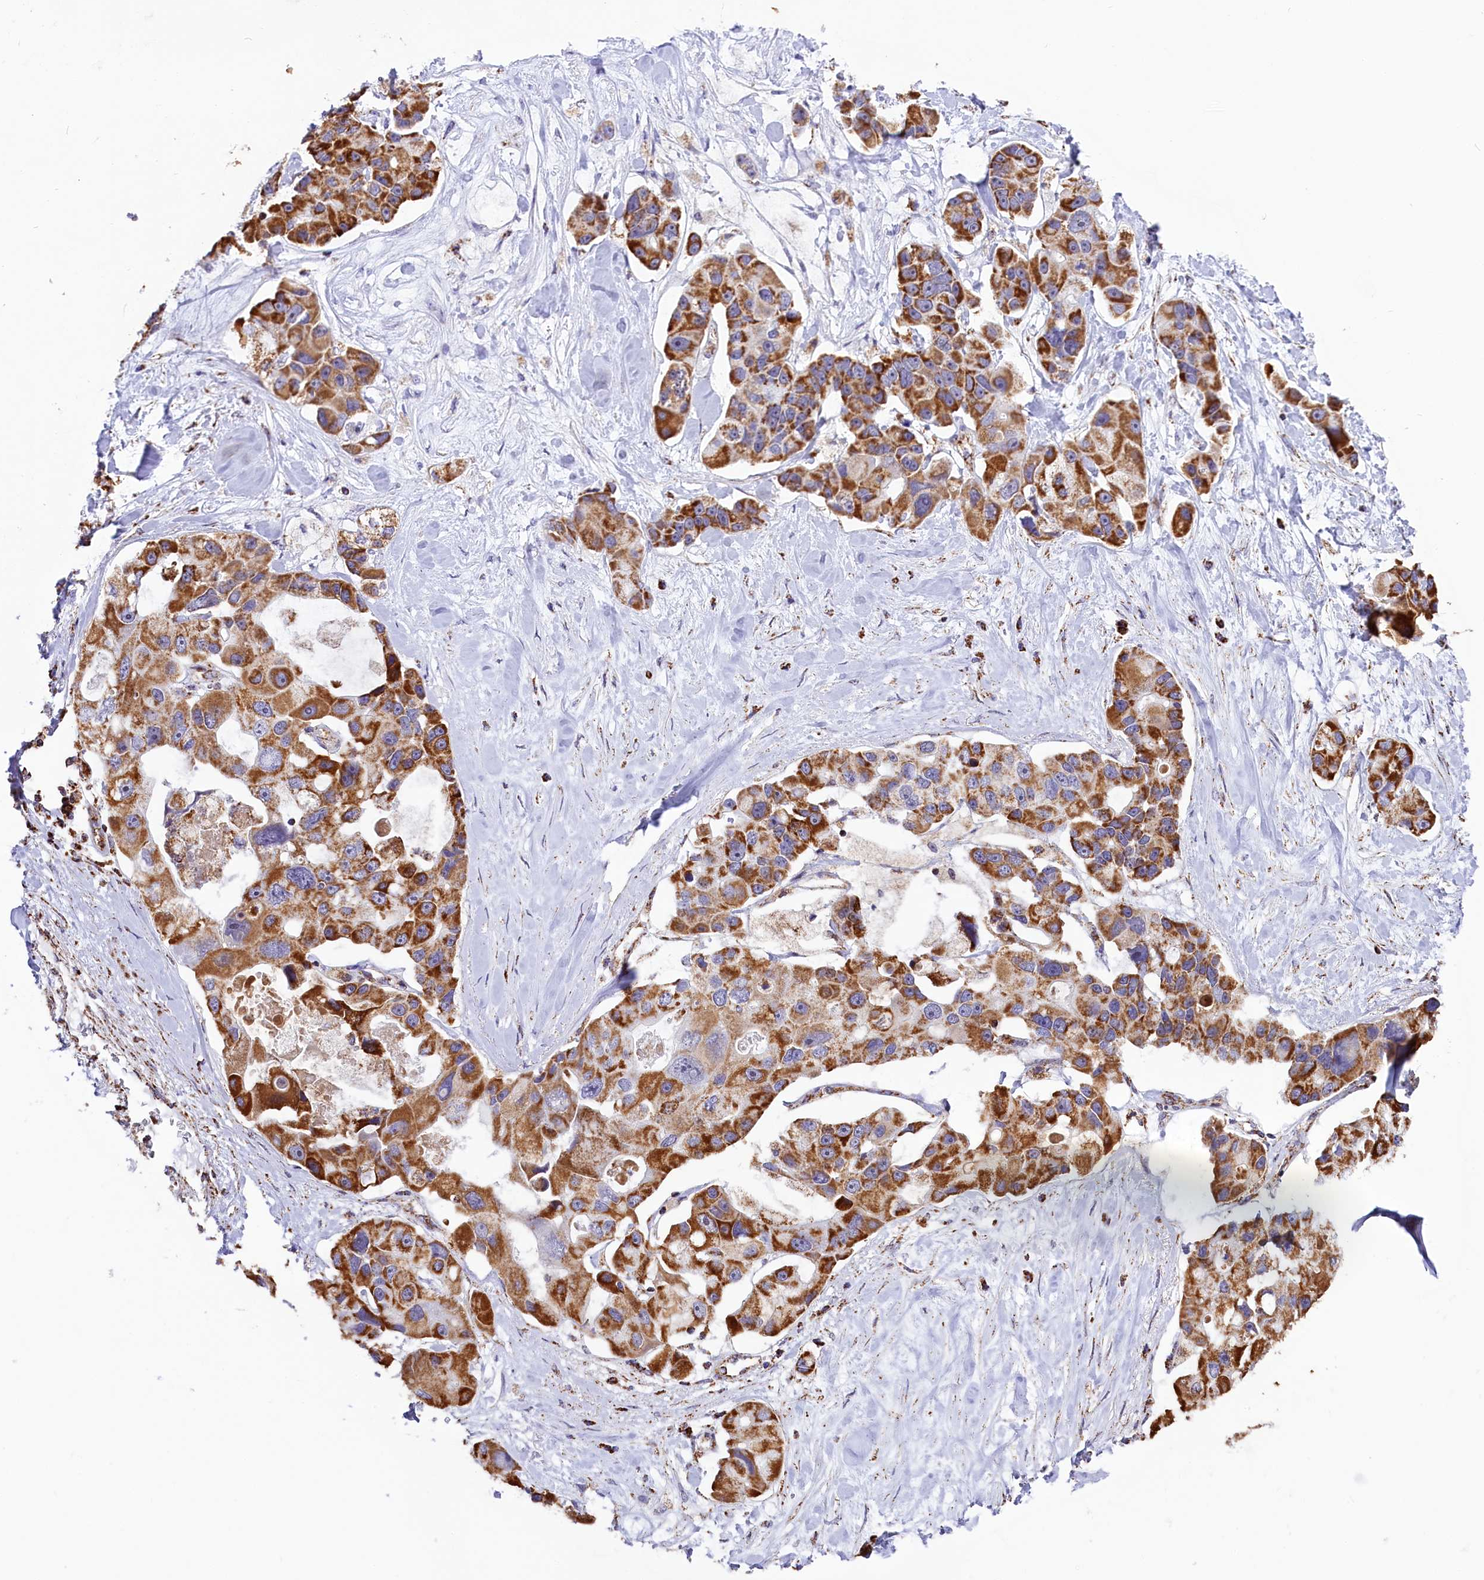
{"staining": {"intensity": "strong", "quantity": ">75%", "location": "cytoplasmic/membranous"}, "tissue": "lung cancer", "cell_type": "Tumor cells", "image_type": "cancer", "snomed": [{"axis": "morphology", "description": "Adenocarcinoma, NOS"}, {"axis": "topography", "description": "Lung"}], "caption": "Tumor cells display high levels of strong cytoplasmic/membranous staining in about >75% of cells in adenocarcinoma (lung).", "gene": "NDUFA8", "patient": {"sex": "female", "age": 54}}